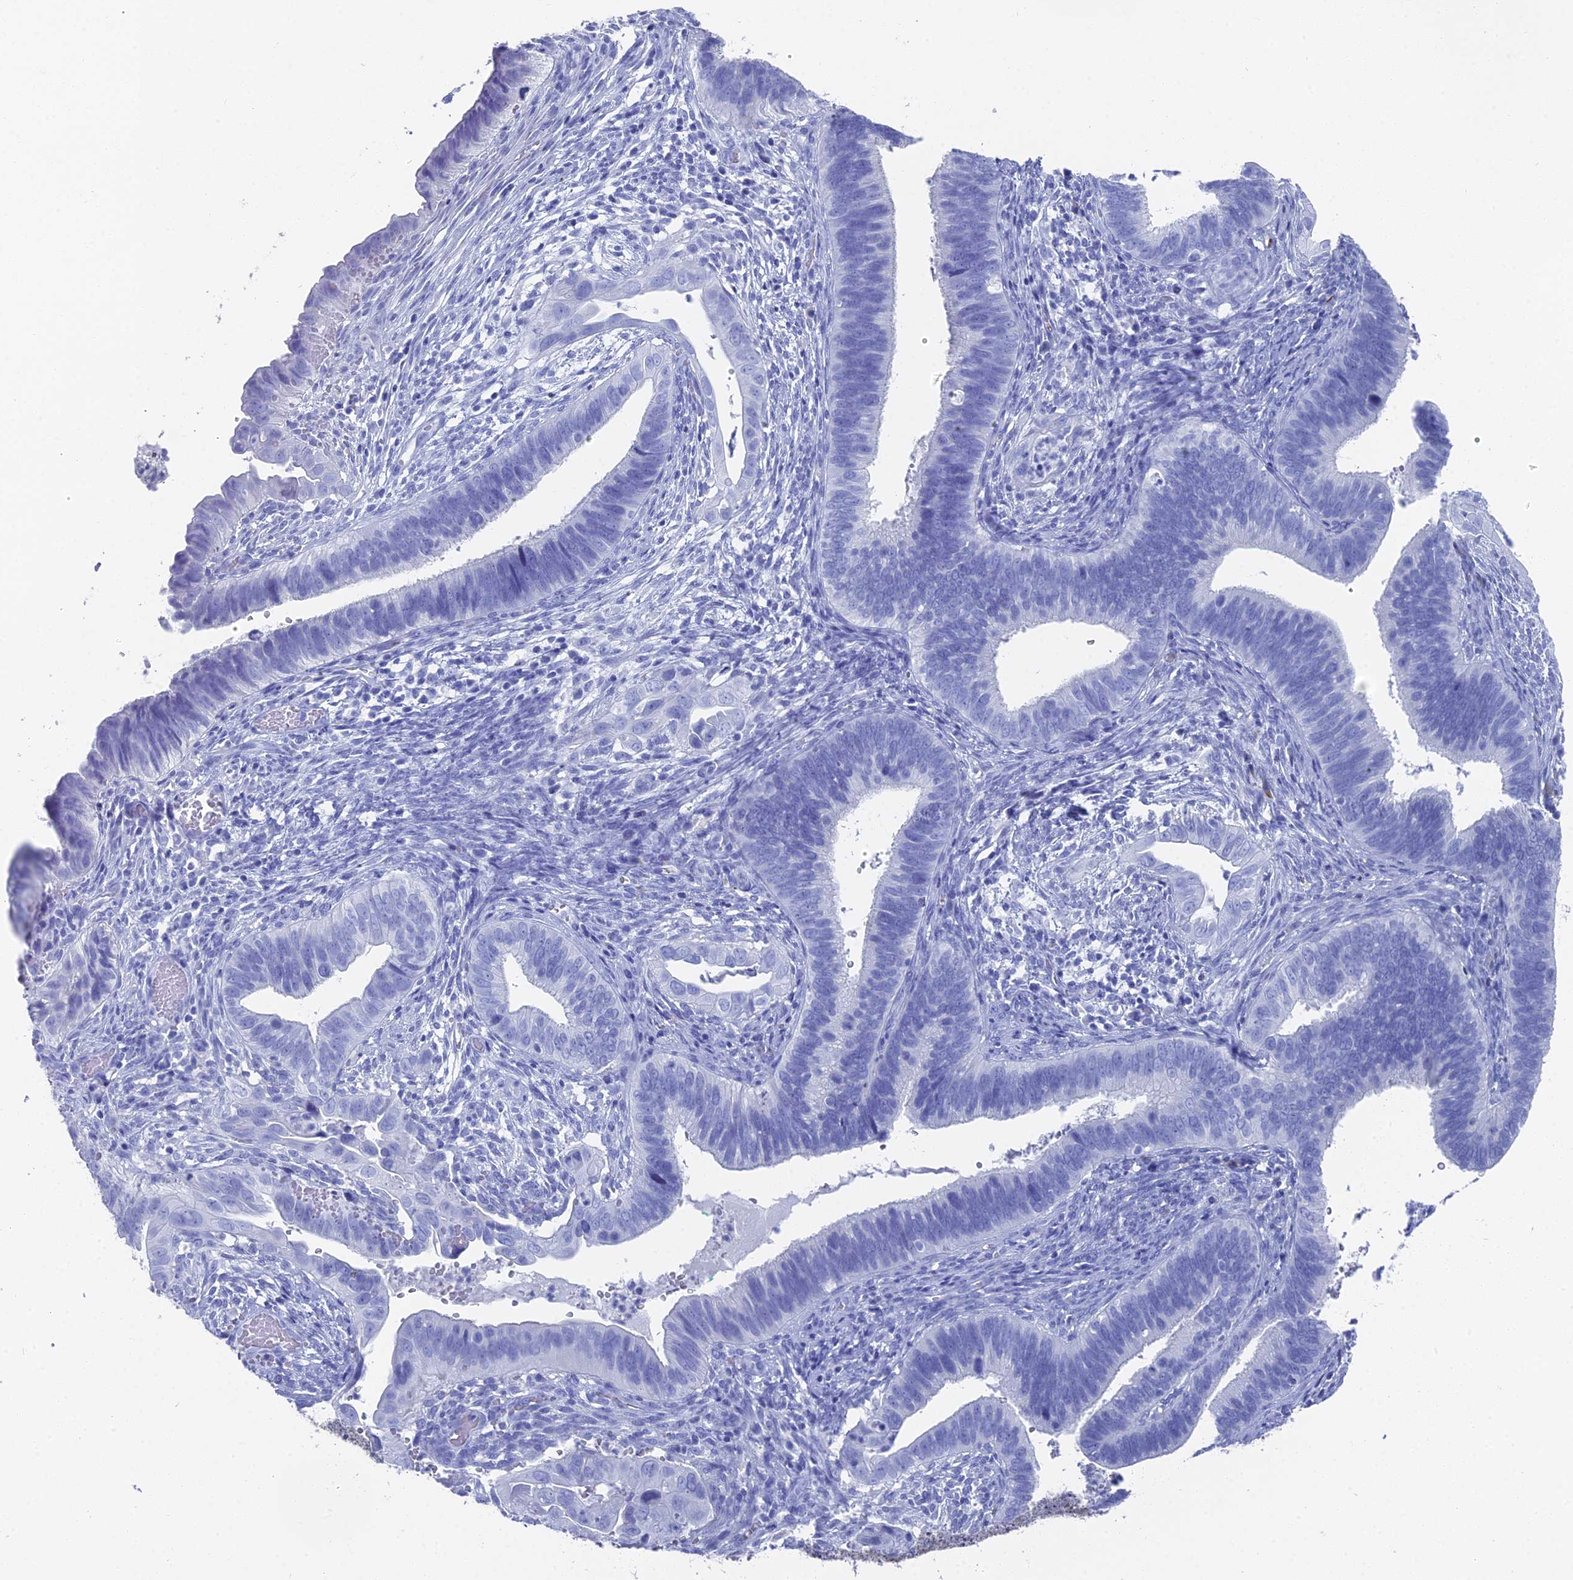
{"staining": {"intensity": "negative", "quantity": "none", "location": "none"}, "tissue": "cervical cancer", "cell_type": "Tumor cells", "image_type": "cancer", "snomed": [{"axis": "morphology", "description": "Adenocarcinoma, NOS"}, {"axis": "topography", "description": "Cervix"}], "caption": "Immunohistochemical staining of human cervical cancer shows no significant positivity in tumor cells.", "gene": "ENPP3", "patient": {"sex": "female", "age": 42}}